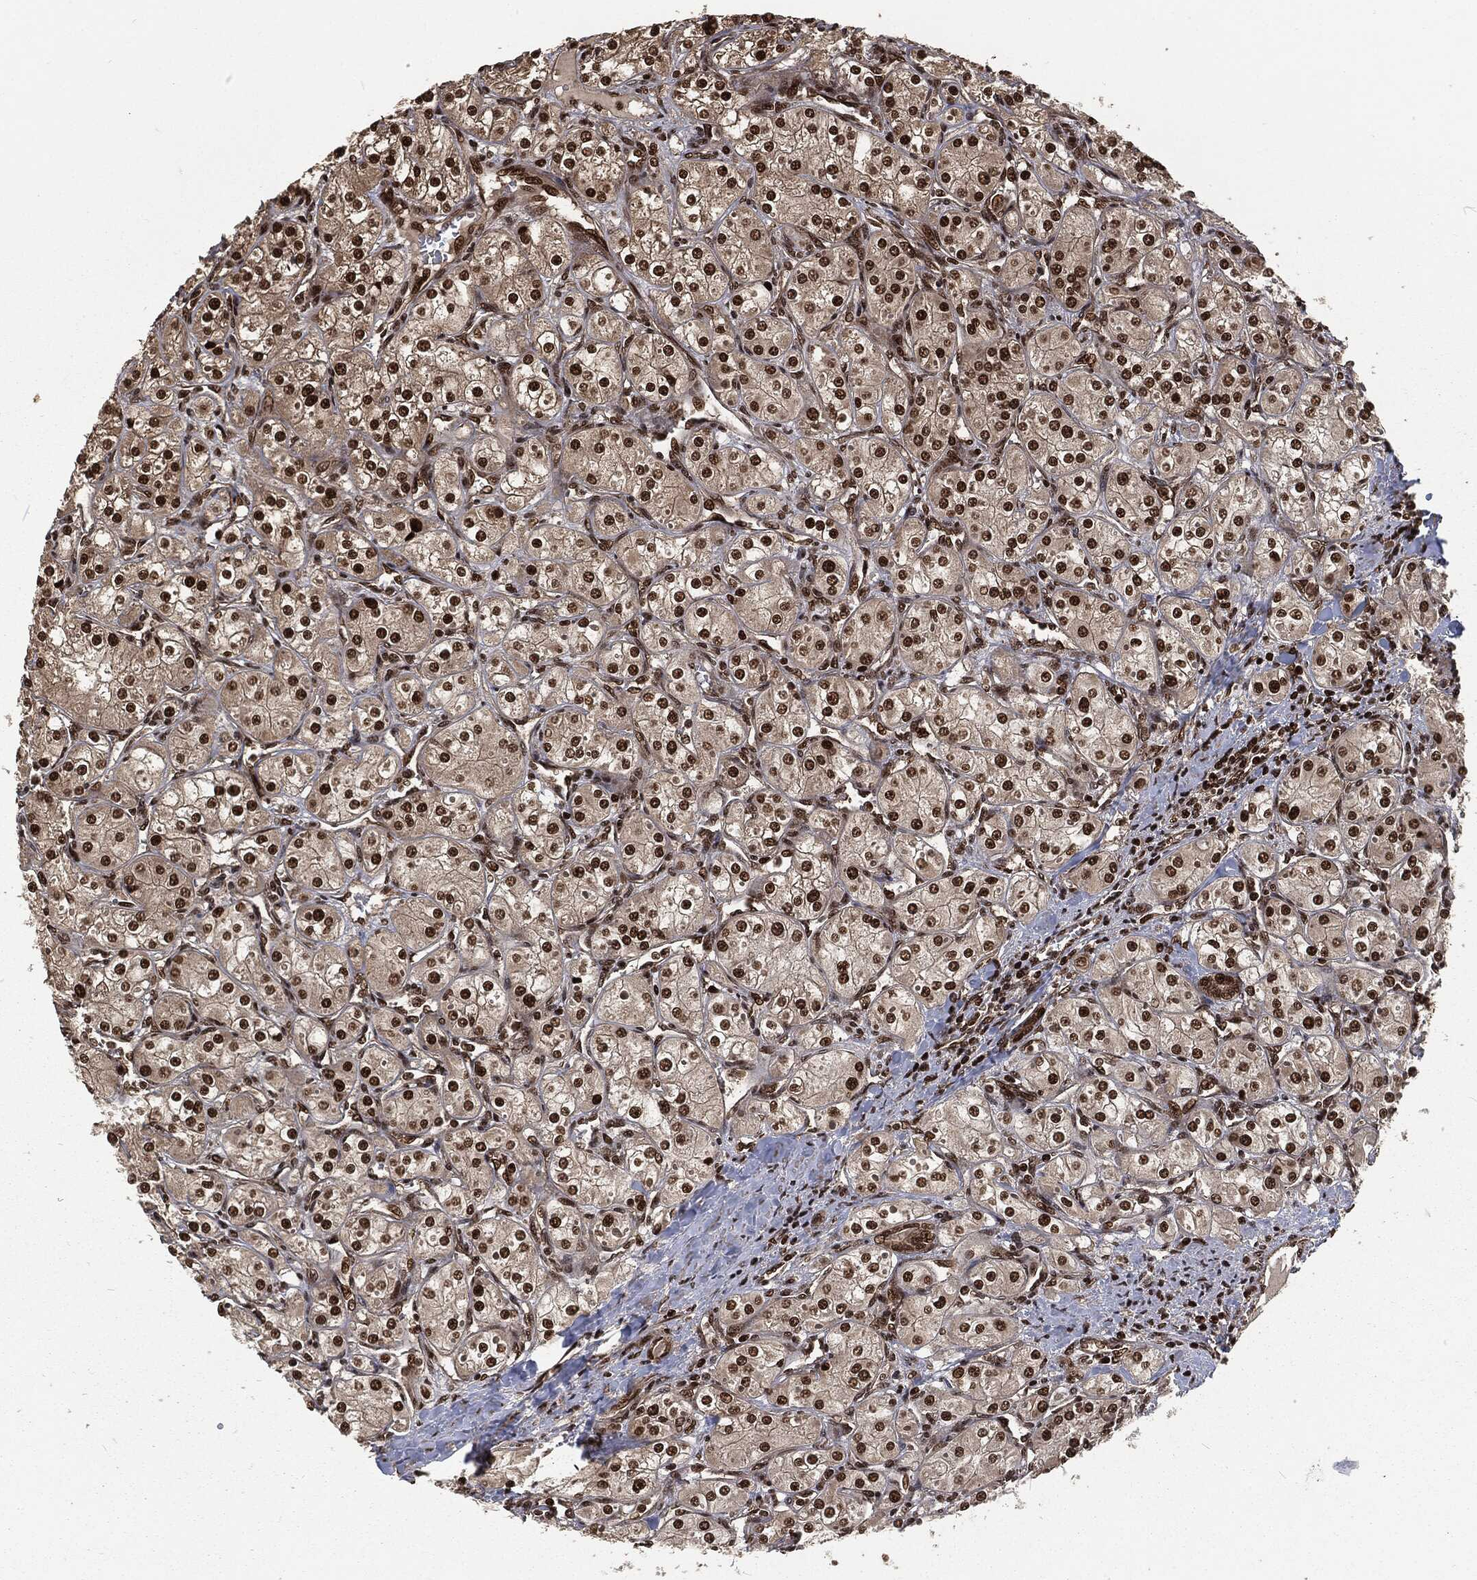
{"staining": {"intensity": "strong", "quantity": ">75%", "location": "nuclear"}, "tissue": "renal cancer", "cell_type": "Tumor cells", "image_type": "cancer", "snomed": [{"axis": "morphology", "description": "Adenocarcinoma, NOS"}, {"axis": "topography", "description": "Kidney"}], "caption": "Adenocarcinoma (renal) stained for a protein (brown) demonstrates strong nuclear positive staining in about >75% of tumor cells.", "gene": "NGRN", "patient": {"sex": "male", "age": 77}}